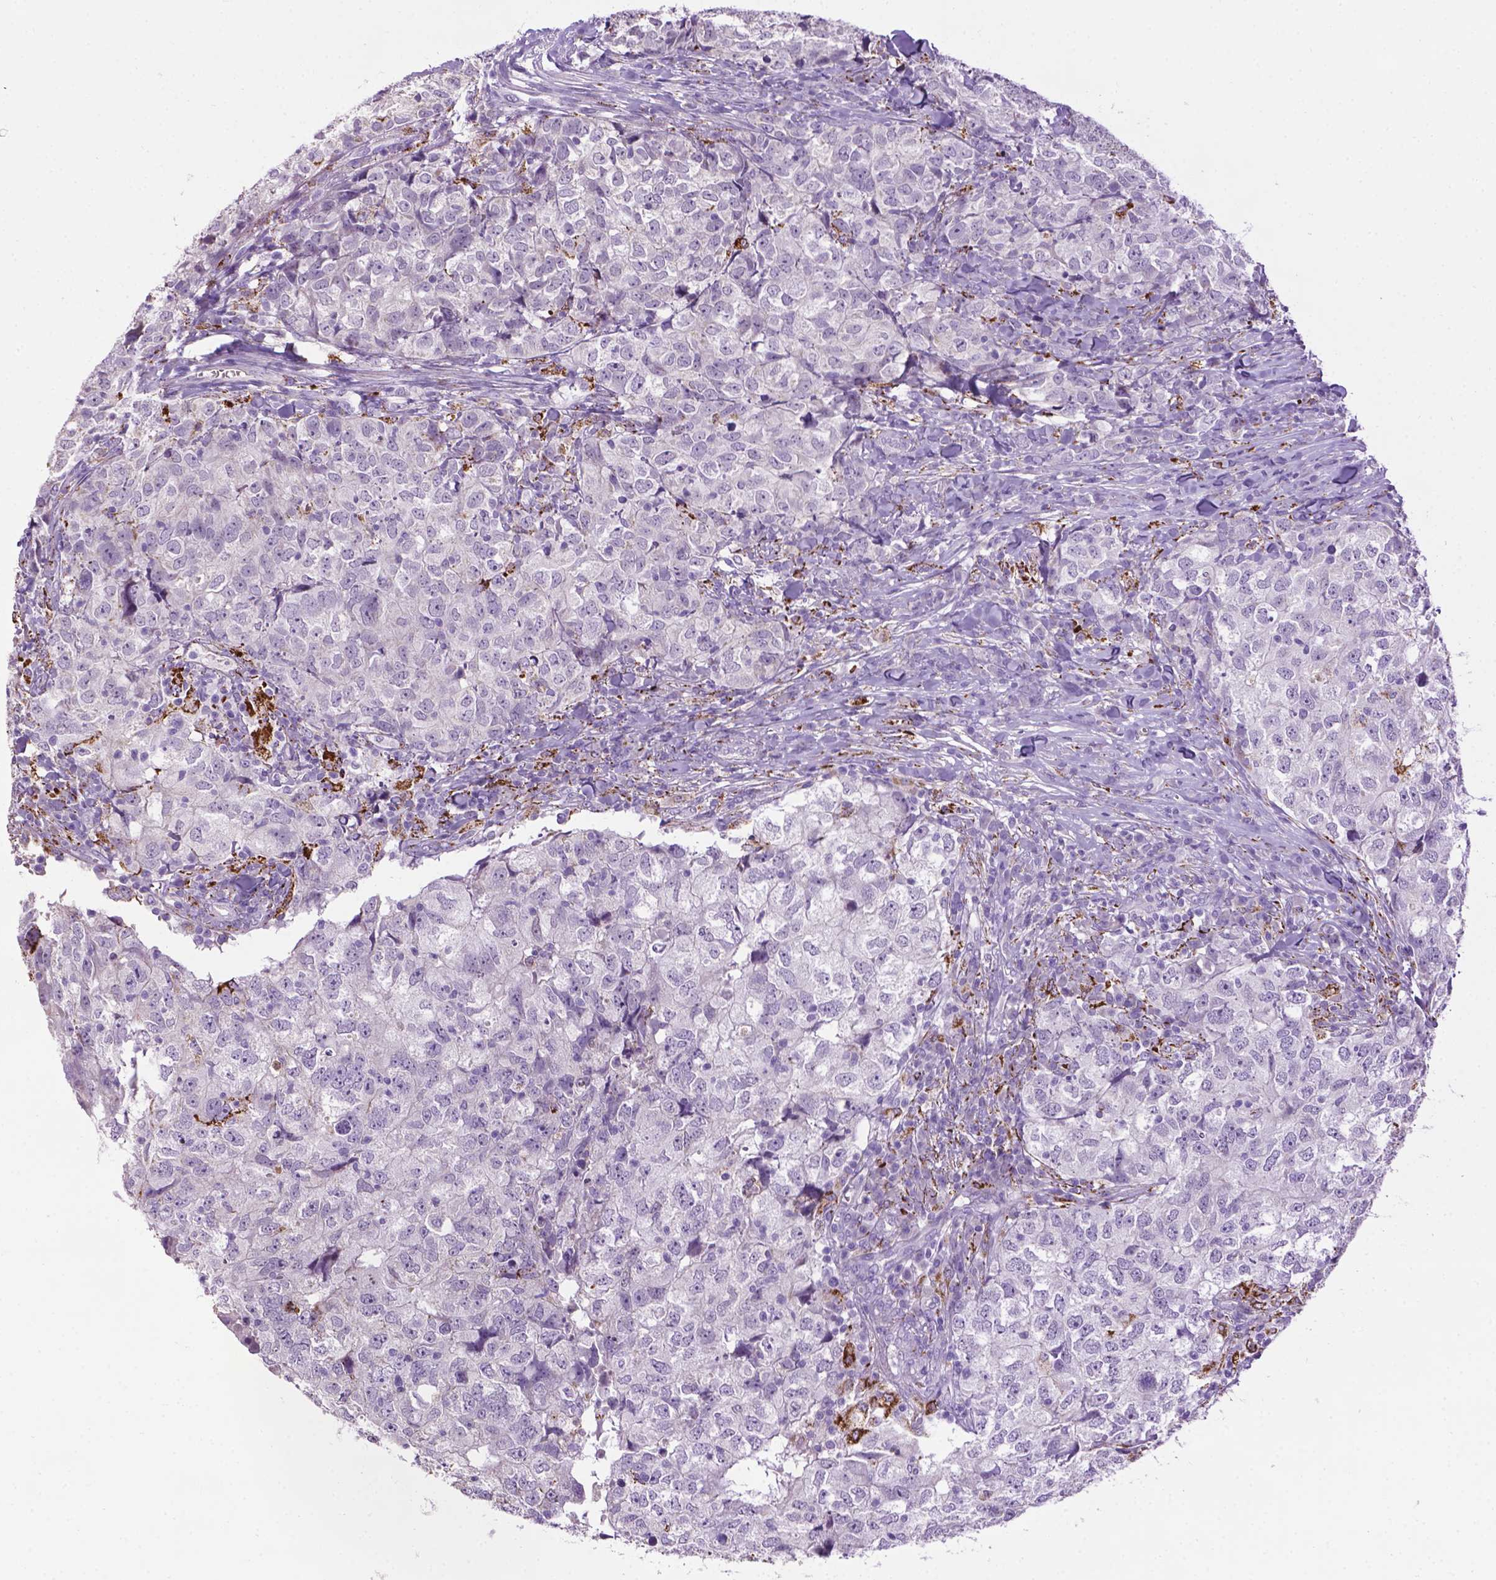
{"staining": {"intensity": "negative", "quantity": "none", "location": "none"}, "tissue": "breast cancer", "cell_type": "Tumor cells", "image_type": "cancer", "snomed": [{"axis": "morphology", "description": "Duct carcinoma"}, {"axis": "topography", "description": "Breast"}], "caption": "Immunohistochemical staining of infiltrating ductal carcinoma (breast) reveals no significant expression in tumor cells.", "gene": "TMEM132E", "patient": {"sex": "female", "age": 30}}